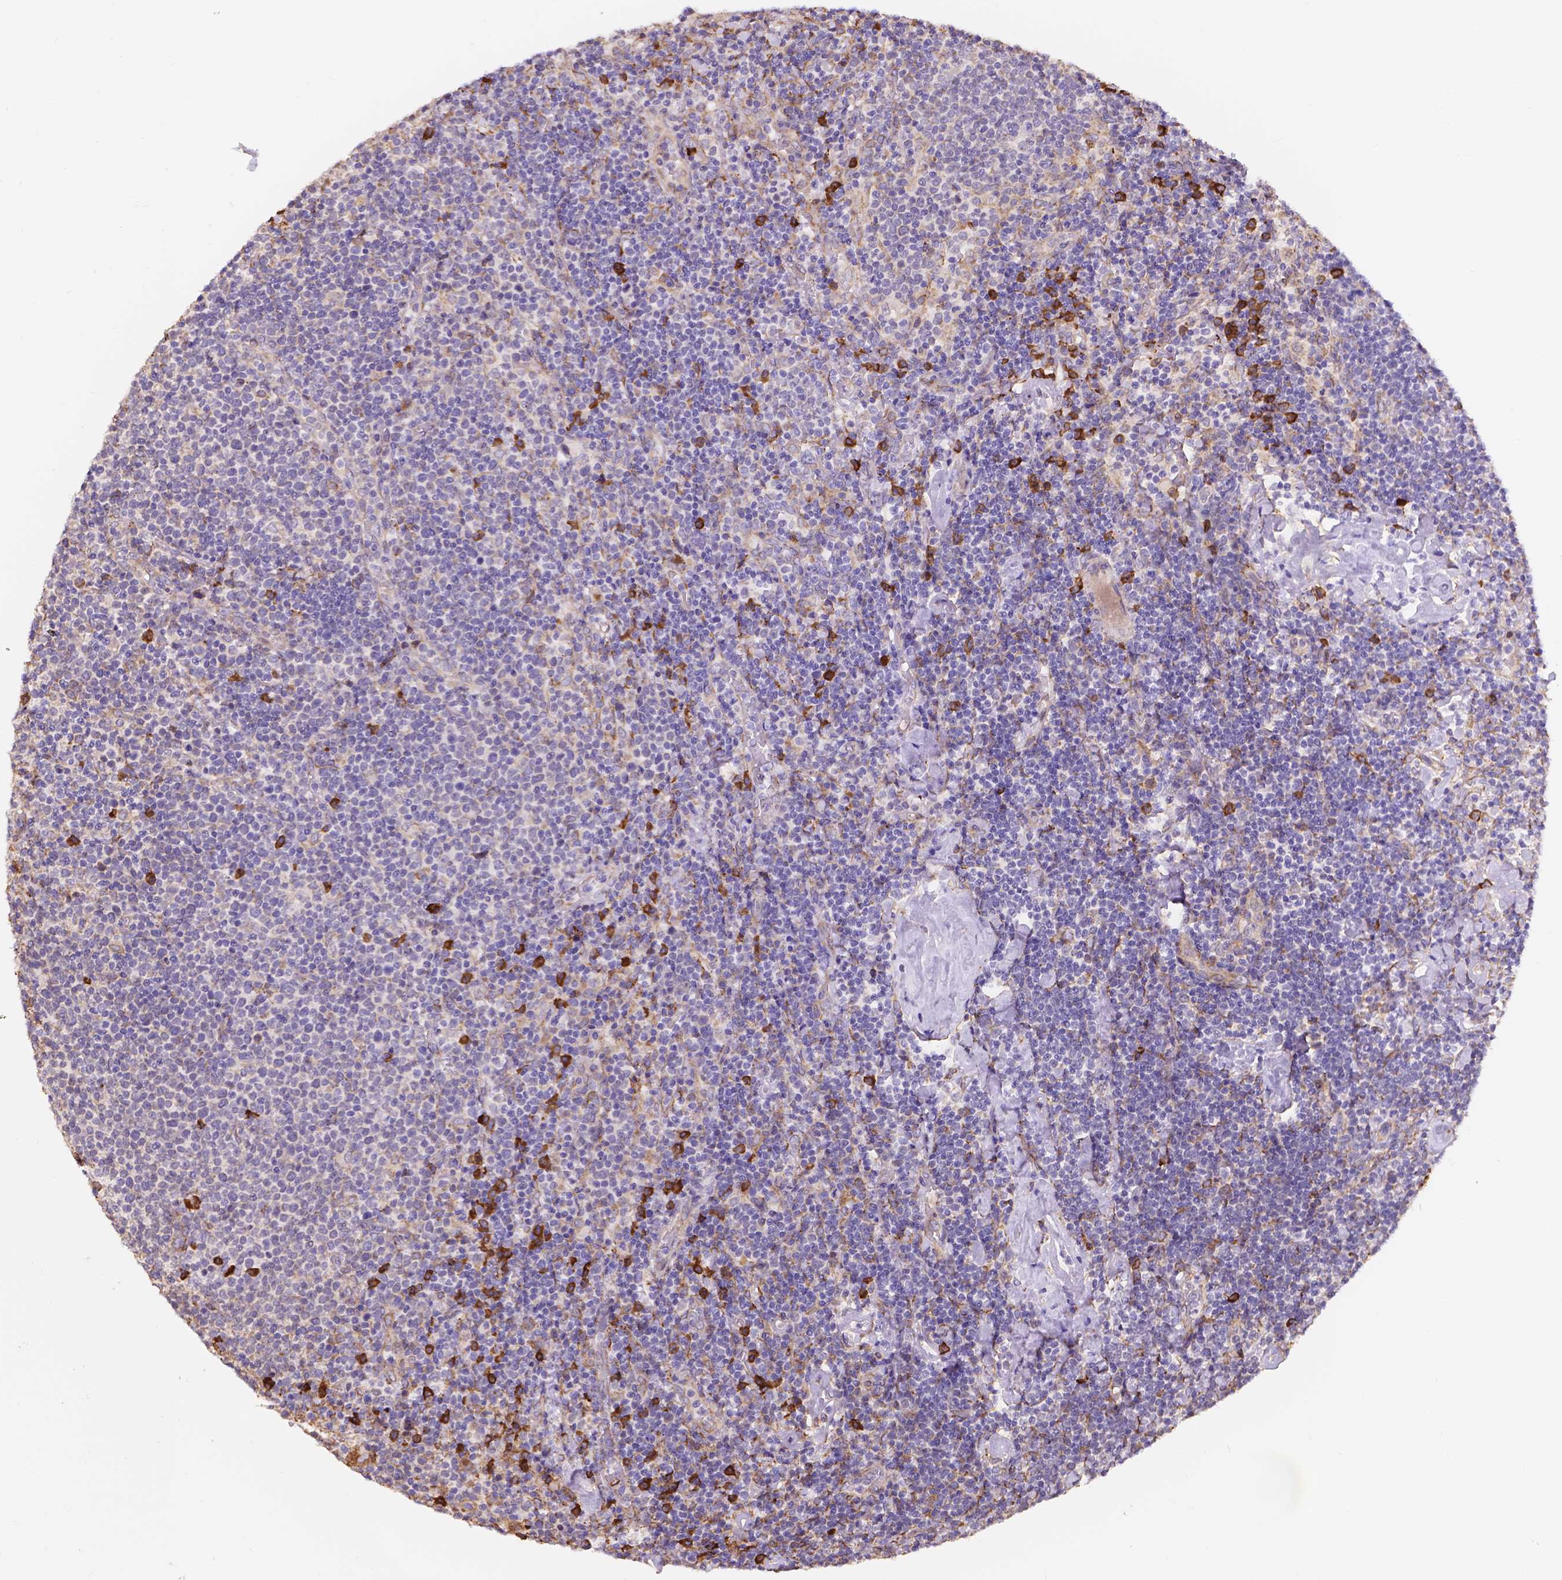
{"staining": {"intensity": "negative", "quantity": "none", "location": "none"}, "tissue": "lymphoma", "cell_type": "Tumor cells", "image_type": "cancer", "snomed": [{"axis": "morphology", "description": "Malignant lymphoma, non-Hodgkin's type, High grade"}, {"axis": "topography", "description": "Lymph node"}], "caption": "A high-resolution photomicrograph shows immunohistochemistry staining of high-grade malignant lymphoma, non-Hodgkin's type, which displays no significant staining in tumor cells.", "gene": "IPO11", "patient": {"sex": "male", "age": 61}}